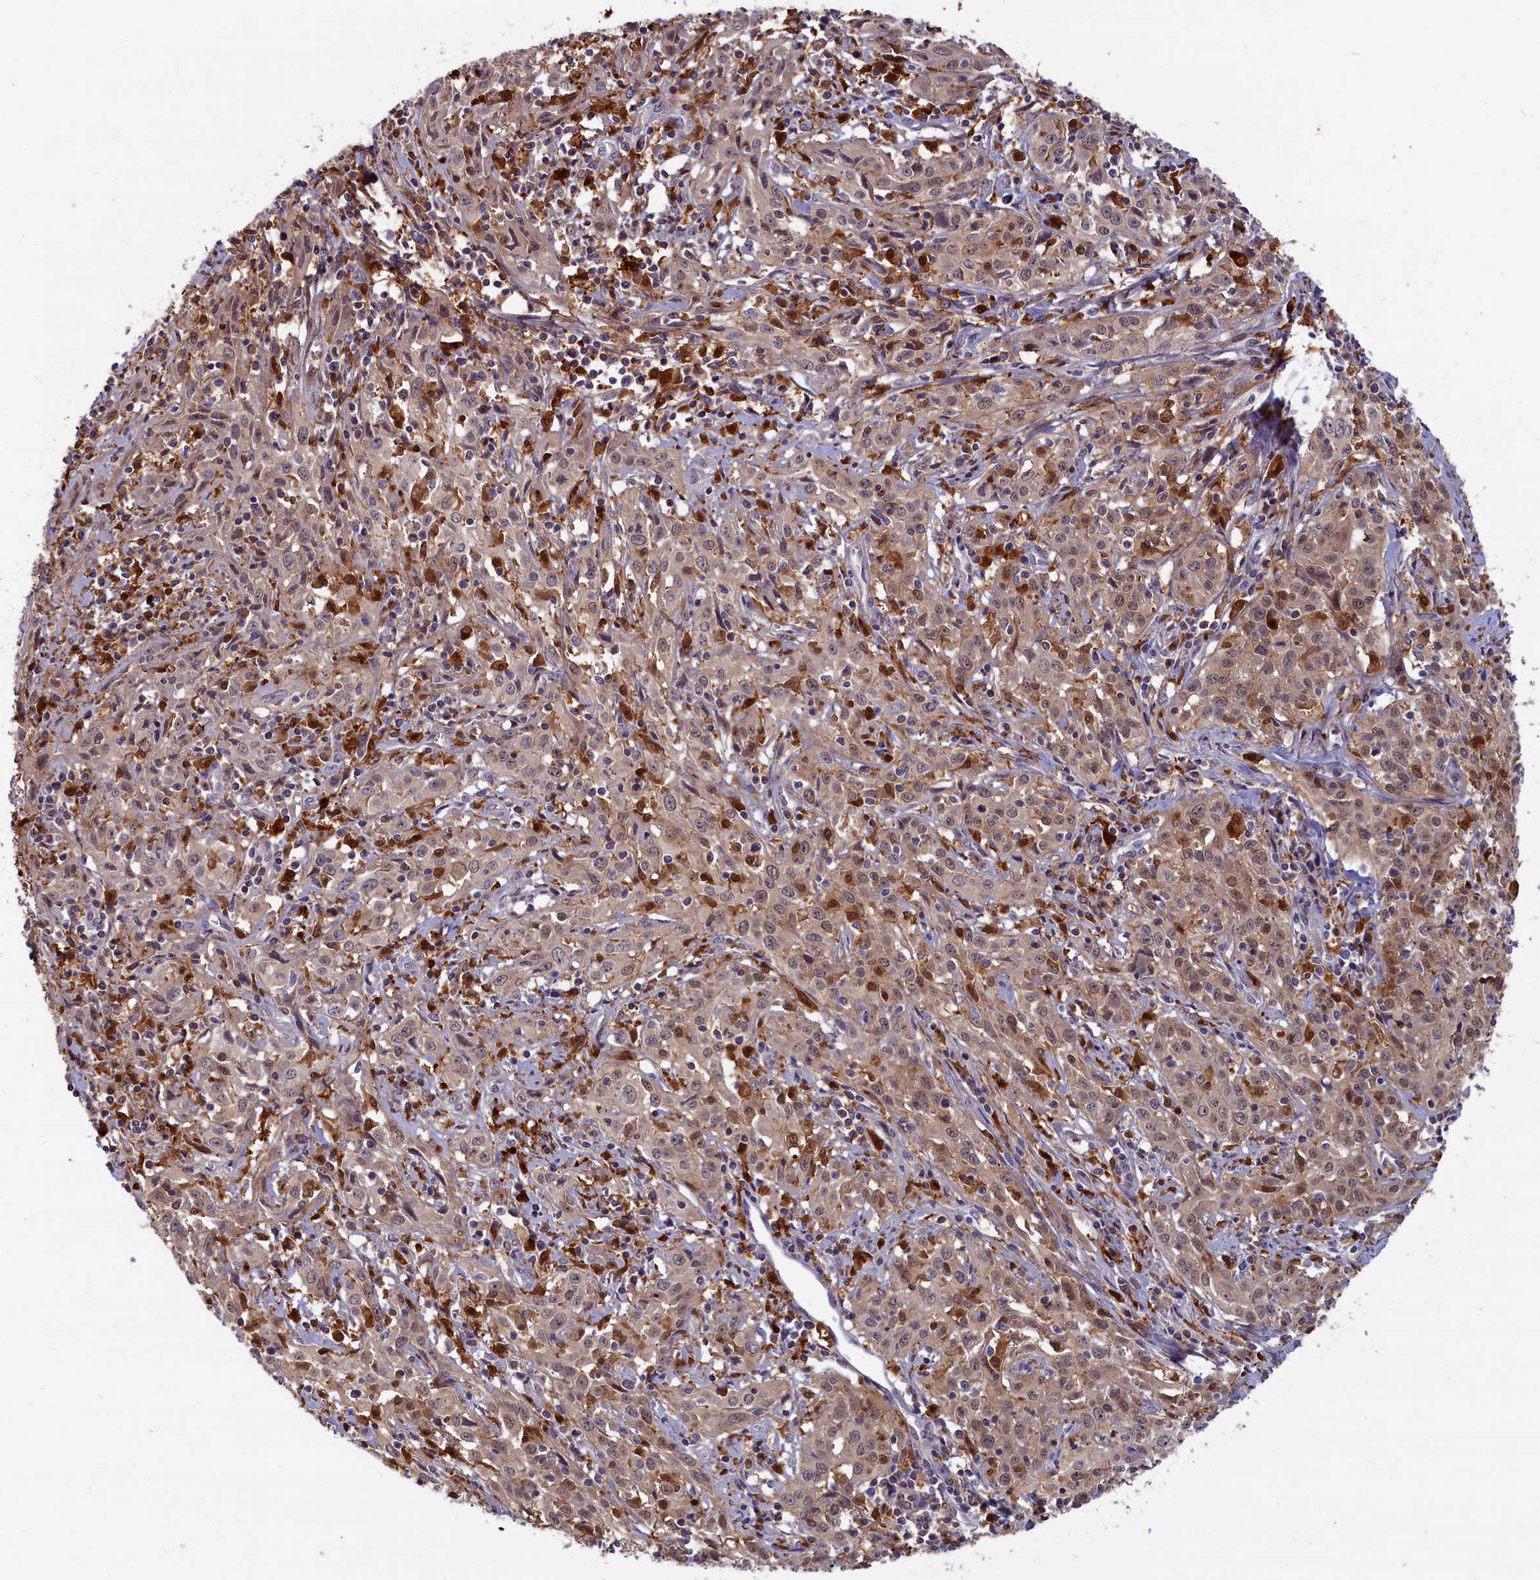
{"staining": {"intensity": "weak", "quantity": "25%-75%", "location": "nuclear"}, "tissue": "cervical cancer", "cell_type": "Tumor cells", "image_type": "cancer", "snomed": [{"axis": "morphology", "description": "Squamous cell carcinoma, NOS"}, {"axis": "topography", "description": "Cervix"}], "caption": "Human cervical squamous cell carcinoma stained with a brown dye demonstrates weak nuclear positive expression in approximately 25%-75% of tumor cells.", "gene": "BLVRB", "patient": {"sex": "female", "age": 57}}